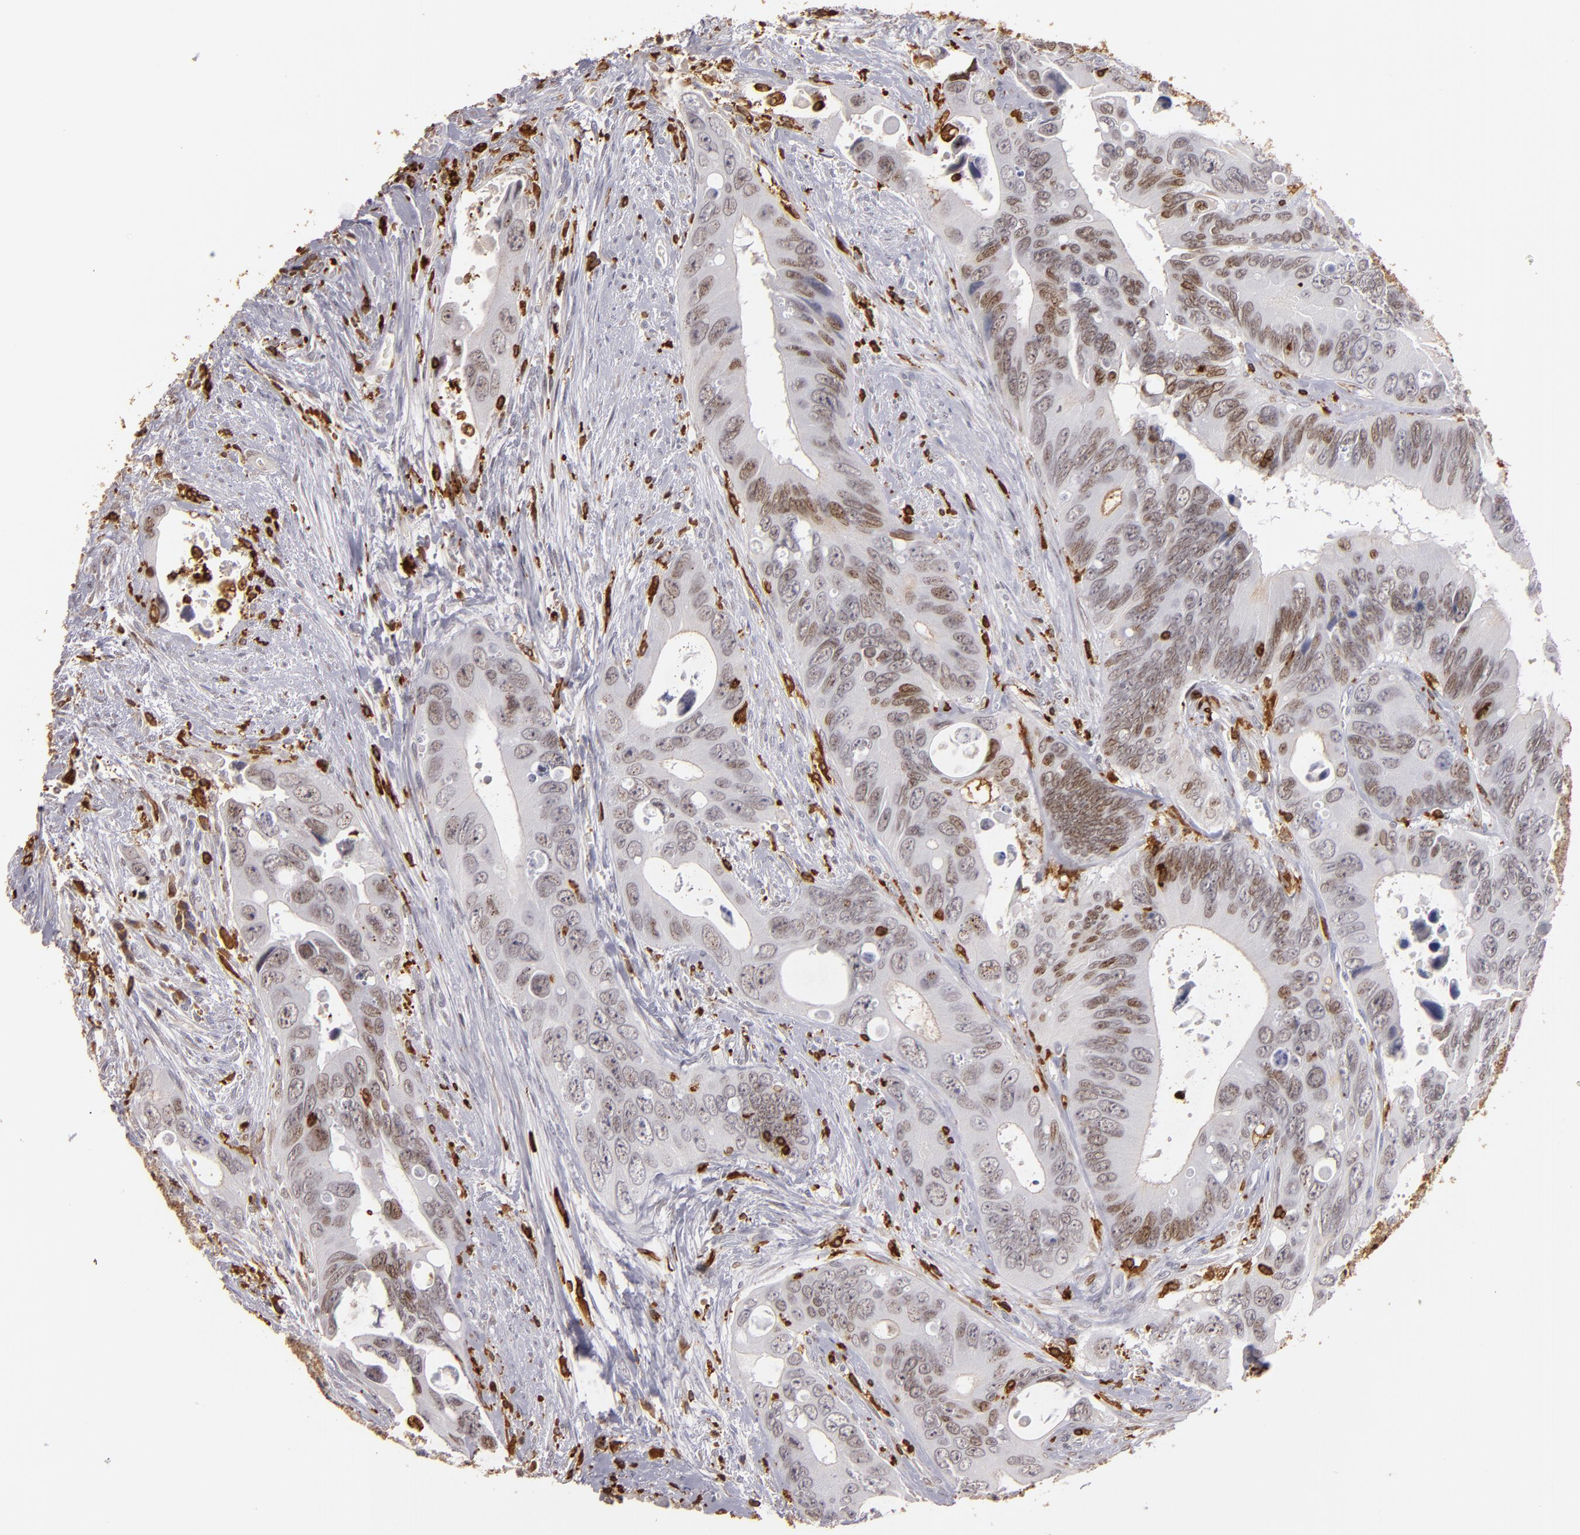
{"staining": {"intensity": "weak", "quantity": "25%-75%", "location": "nuclear"}, "tissue": "colorectal cancer", "cell_type": "Tumor cells", "image_type": "cancer", "snomed": [{"axis": "morphology", "description": "Adenocarcinoma, NOS"}, {"axis": "topography", "description": "Rectum"}], "caption": "Immunohistochemistry photomicrograph of neoplastic tissue: colorectal cancer stained using IHC displays low levels of weak protein expression localized specifically in the nuclear of tumor cells, appearing as a nuclear brown color.", "gene": "WAS", "patient": {"sex": "male", "age": 70}}